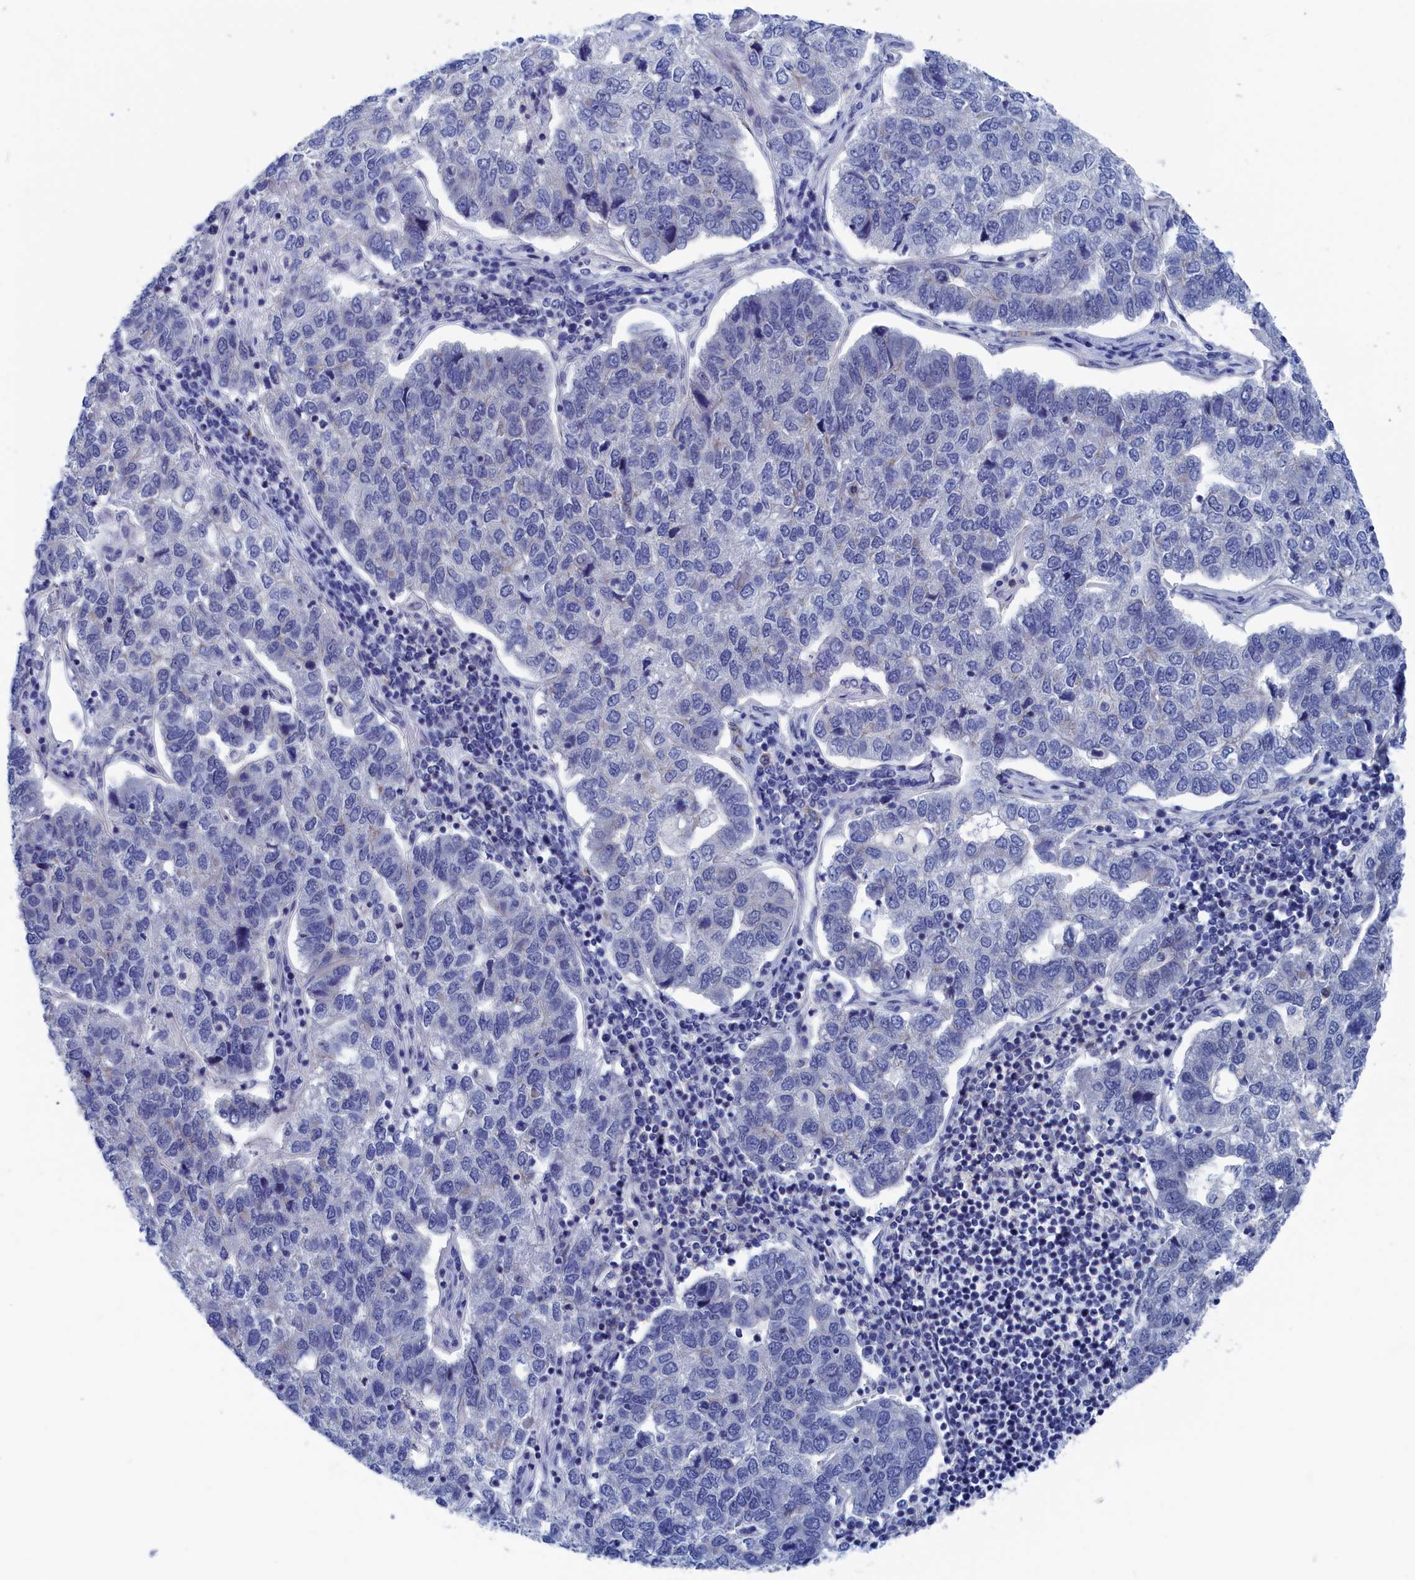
{"staining": {"intensity": "negative", "quantity": "none", "location": "none"}, "tissue": "pancreatic cancer", "cell_type": "Tumor cells", "image_type": "cancer", "snomed": [{"axis": "morphology", "description": "Adenocarcinoma, NOS"}, {"axis": "topography", "description": "Pancreas"}], "caption": "Pancreatic cancer stained for a protein using immunohistochemistry (IHC) displays no staining tumor cells.", "gene": "MARCHF3", "patient": {"sex": "female", "age": 61}}